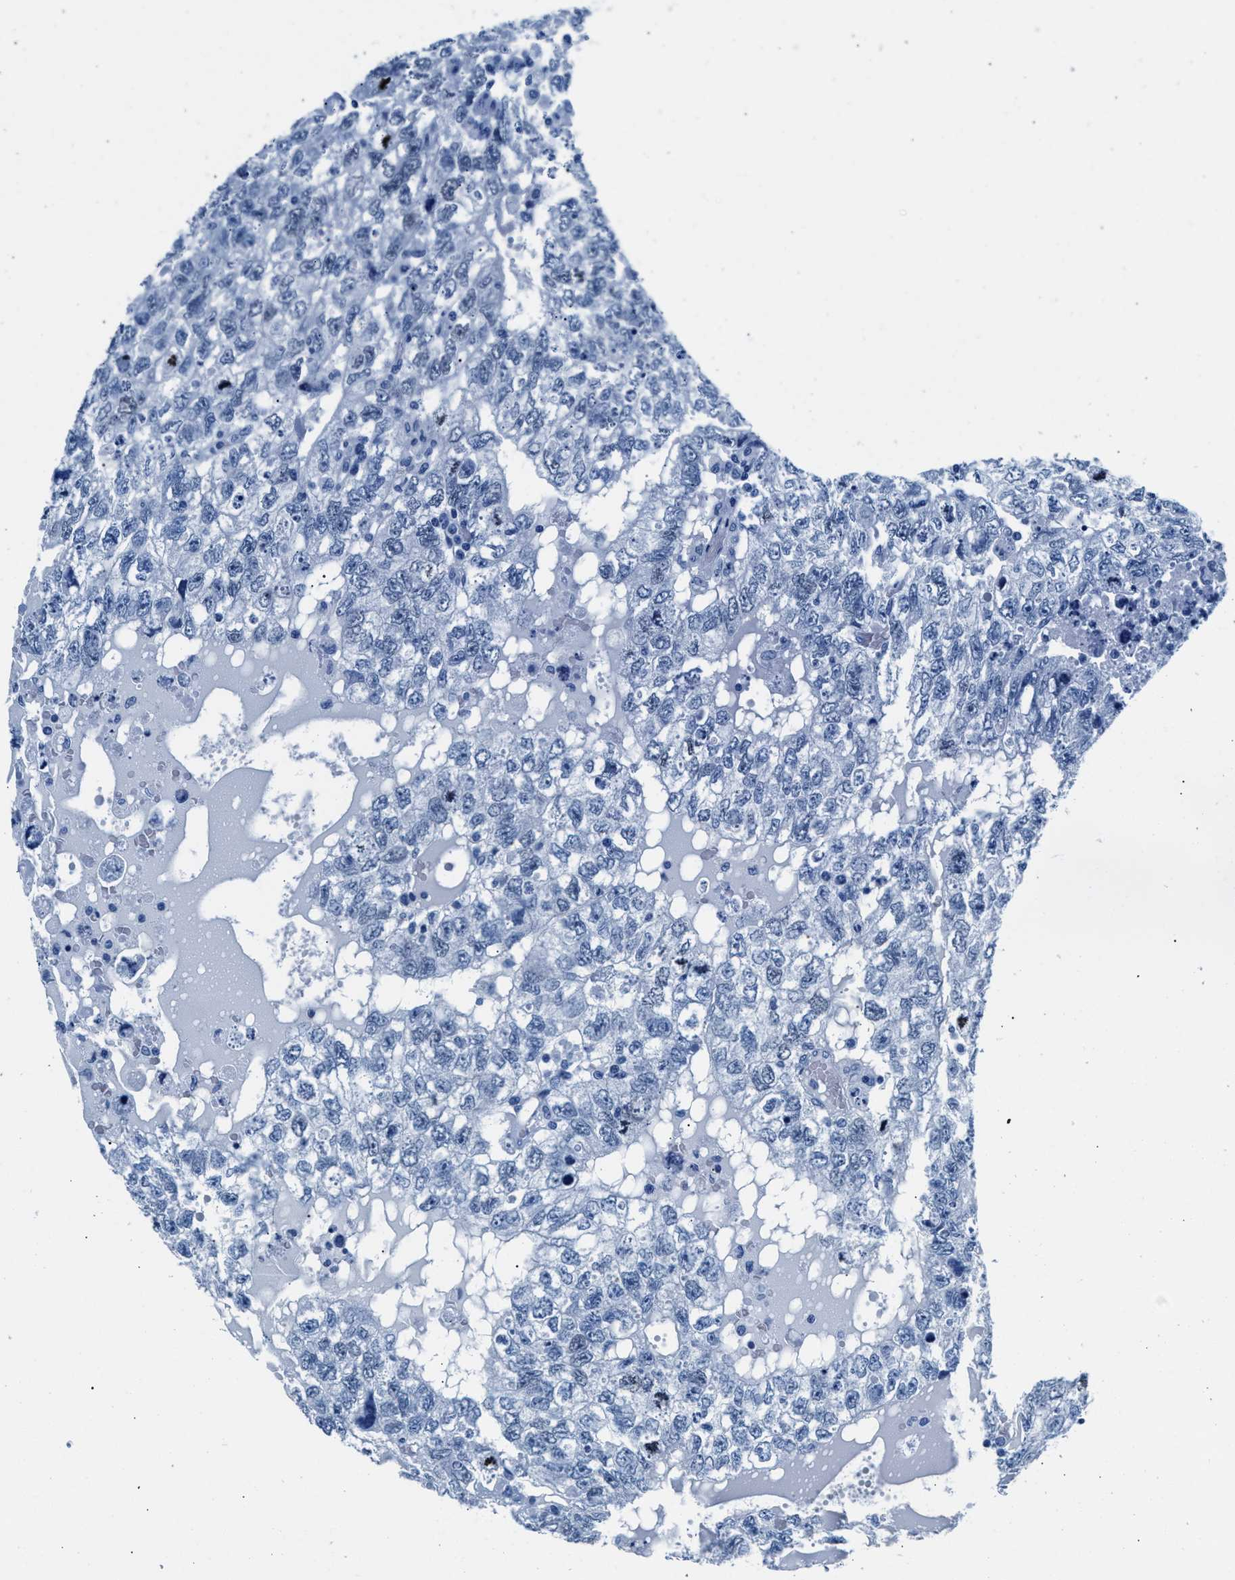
{"staining": {"intensity": "negative", "quantity": "none", "location": "none"}, "tissue": "testis cancer", "cell_type": "Tumor cells", "image_type": "cancer", "snomed": [{"axis": "morphology", "description": "Carcinoma, Embryonal, NOS"}, {"axis": "topography", "description": "Testis"}], "caption": "Immunohistochemistry (IHC) micrograph of human testis cancer (embryonal carcinoma) stained for a protein (brown), which exhibits no staining in tumor cells.", "gene": "CPS1", "patient": {"sex": "male", "age": 36}}